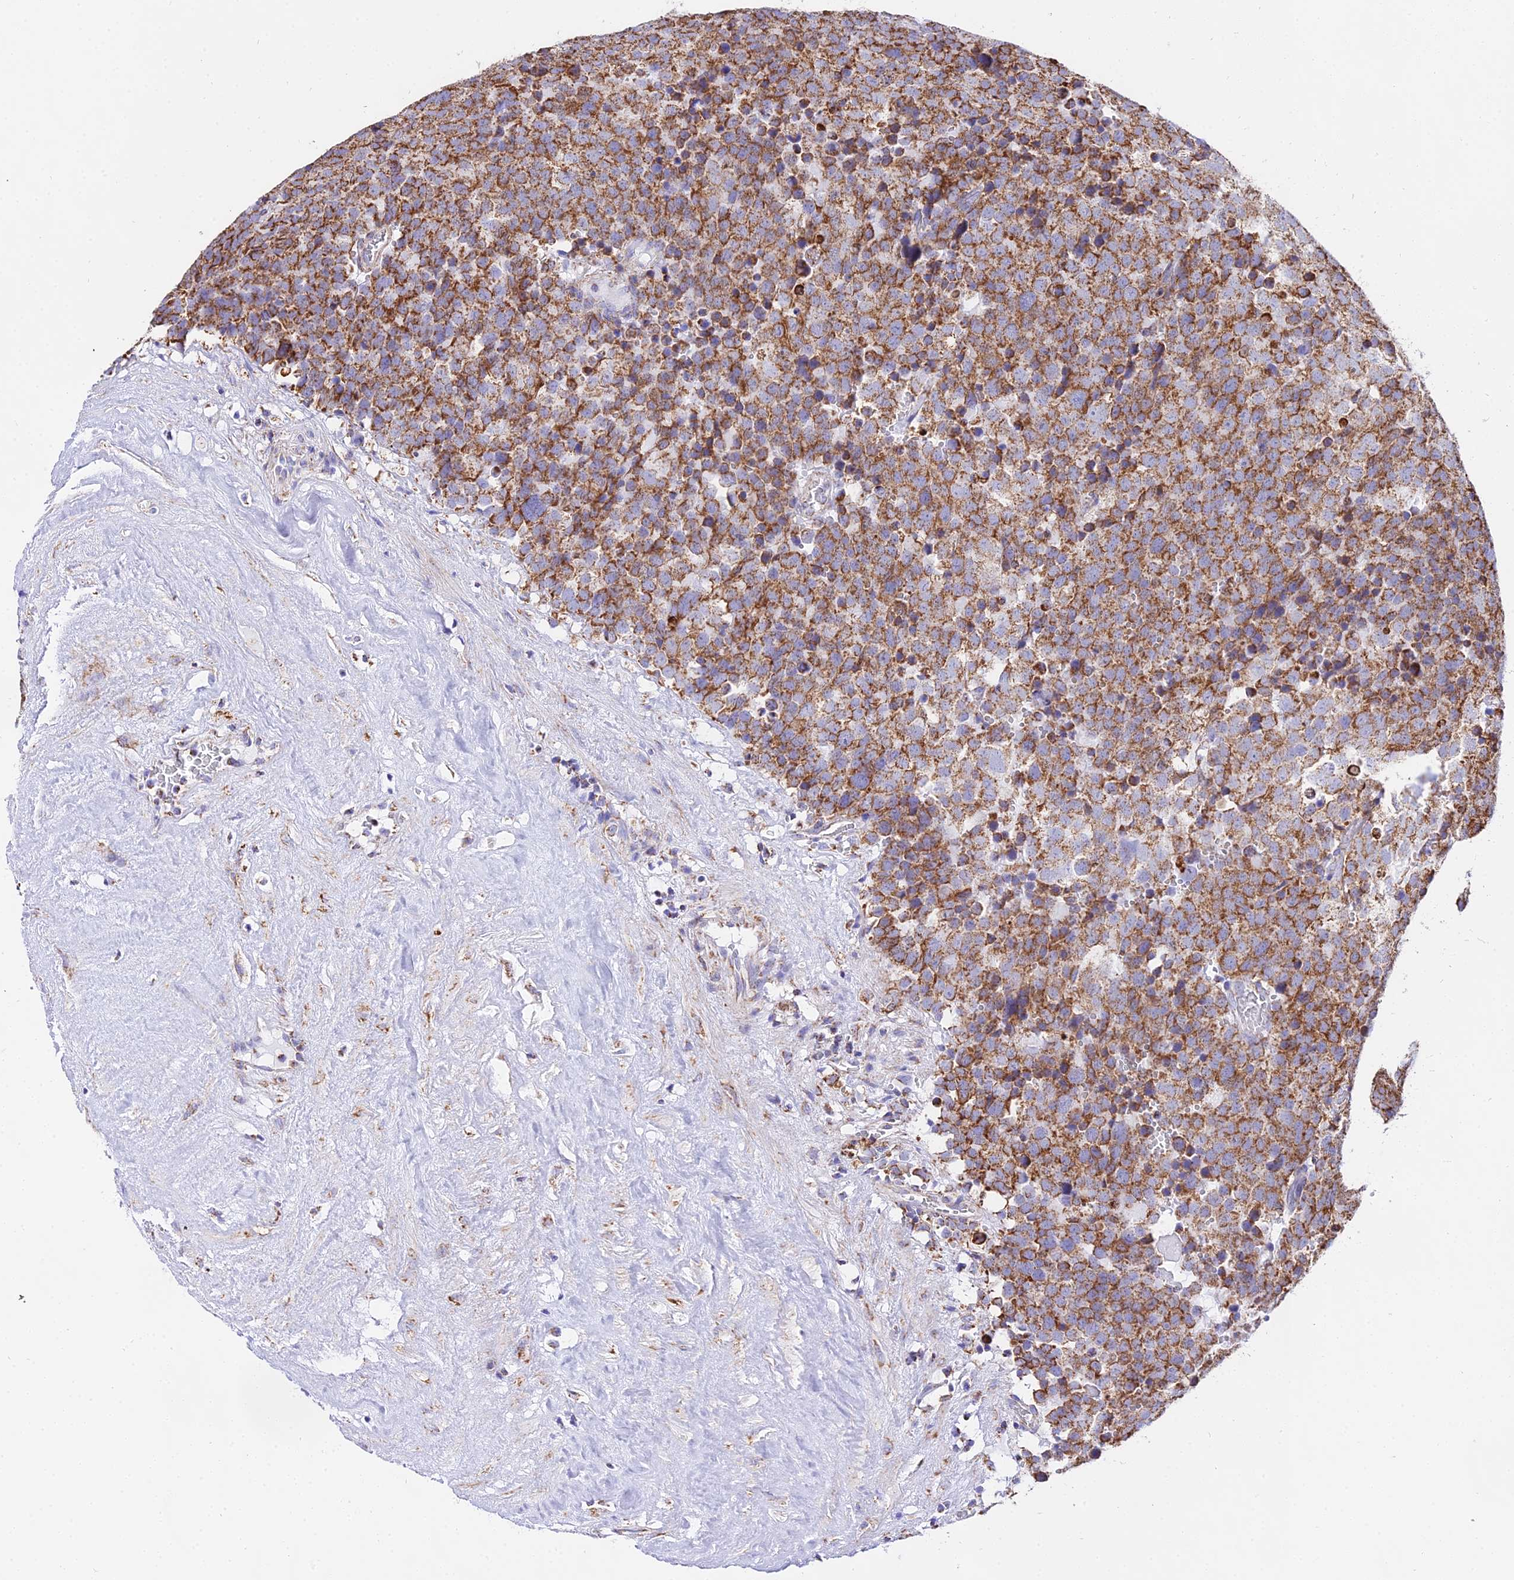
{"staining": {"intensity": "moderate", "quantity": ">75%", "location": "cytoplasmic/membranous"}, "tissue": "testis cancer", "cell_type": "Tumor cells", "image_type": "cancer", "snomed": [{"axis": "morphology", "description": "Seminoma, NOS"}, {"axis": "topography", "description": "Testis"}], "caption": "A brown stain highlights moderate cytoplasmic/membranous staining of a protein in human testis seminoma tumor cells.", "gene": "ATP5PD", "patient": {"sex": "male", "age": 71}}